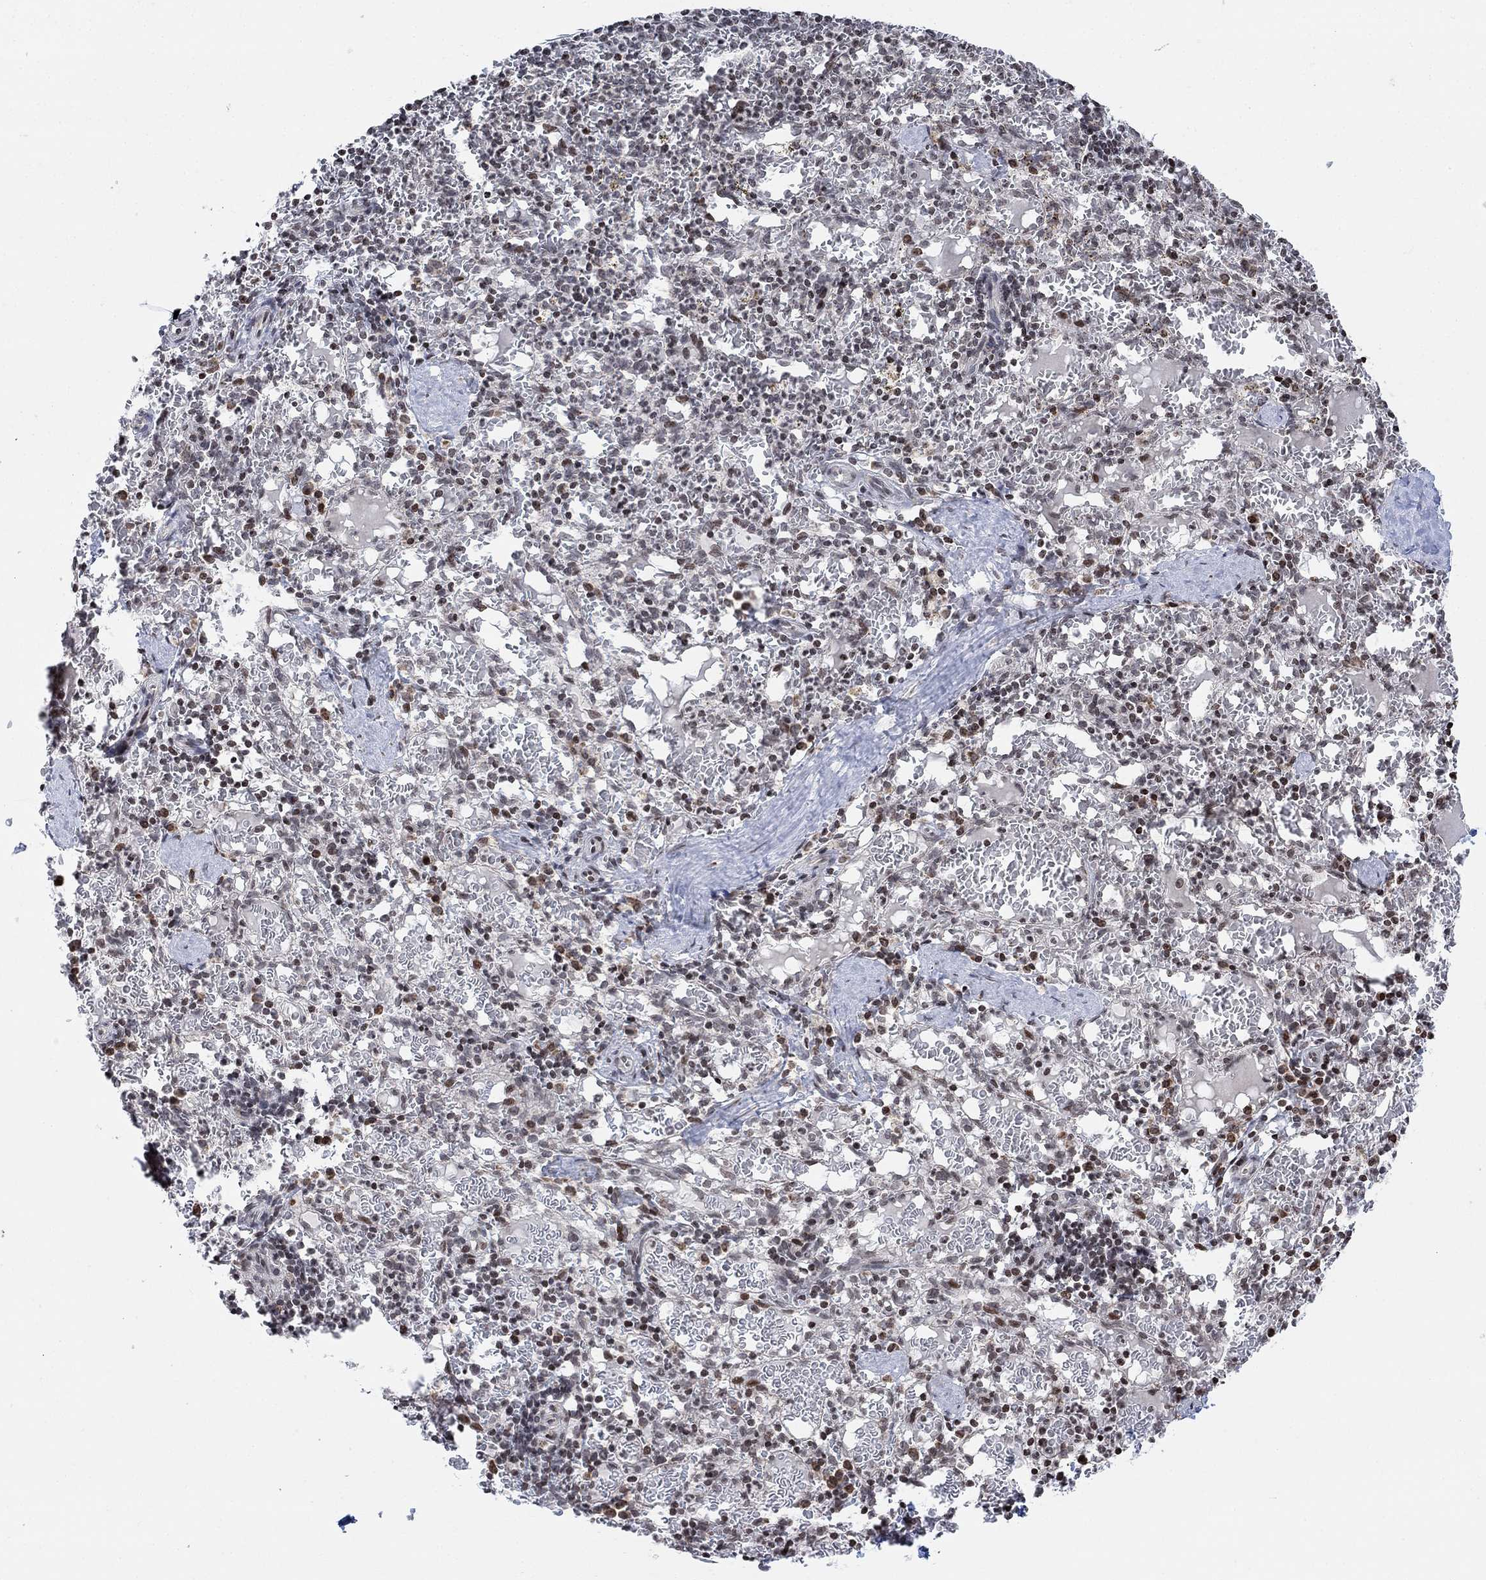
{"staining": {"intensity": "negative", "quantity": "none", "location": "none"}, "tissue": "spleen", "cell_type": "Cells in red pulp", "image_type": "normal", "snomed": [{"axis": "morphology", "description": "Normal tissue, NOS"}, {"axis": "topography", "description": "Spleen"}], "caption": "Protein analysis of unremarkable spleen reveals no significant staining in cells in red pulp. (DAB (3,3'-diaminobenzidine) IHC with hematoxylin counter stain).", "gene": "ABHD14A", "patient": {"sex": "male", "age": 11}}